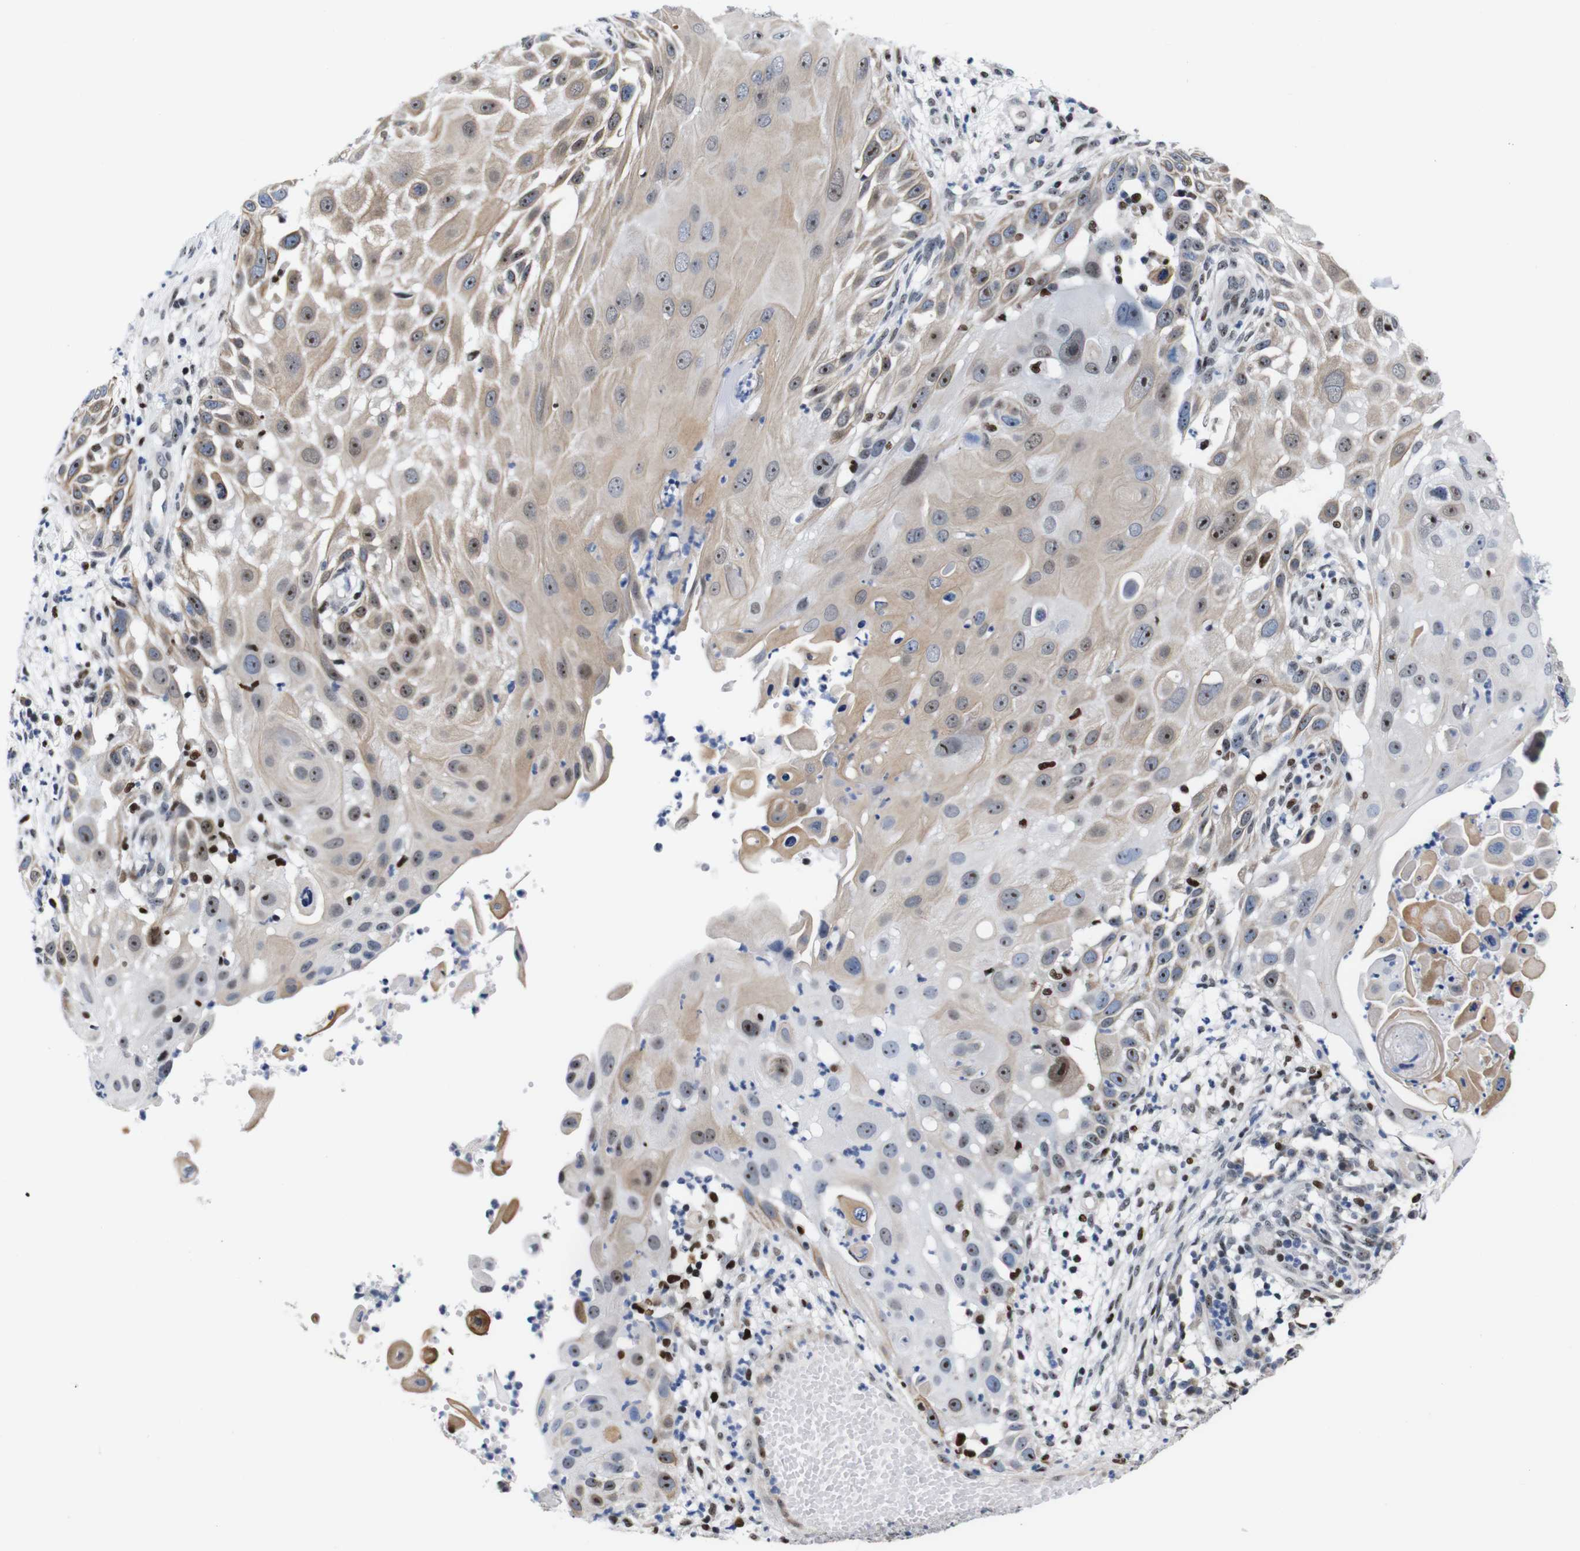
{"staining": {"intensity": "strong", "quantity": "25%-75%", "location": "cytoplasmic/membranous,nuclear"}, "tissue": "skin cancer", "cell_type": "Tumor cells", "image_type": "cancer", "snomed": [{"axis": "morphology", "description": "Squamous cell carcinoma, NOS"}, {"axis": "topography", "description": "Skin"}], "caption": "Strong cytoplasmic/membranous and nuclear protein positivity is seen in approximately 25%-75% of tumor cells in skin cancer. (DAB IHC, brown staining for protein, blue staining for nuclei).", "gene": "GATA6", "patient": {"sex": "female", "age": 44}}